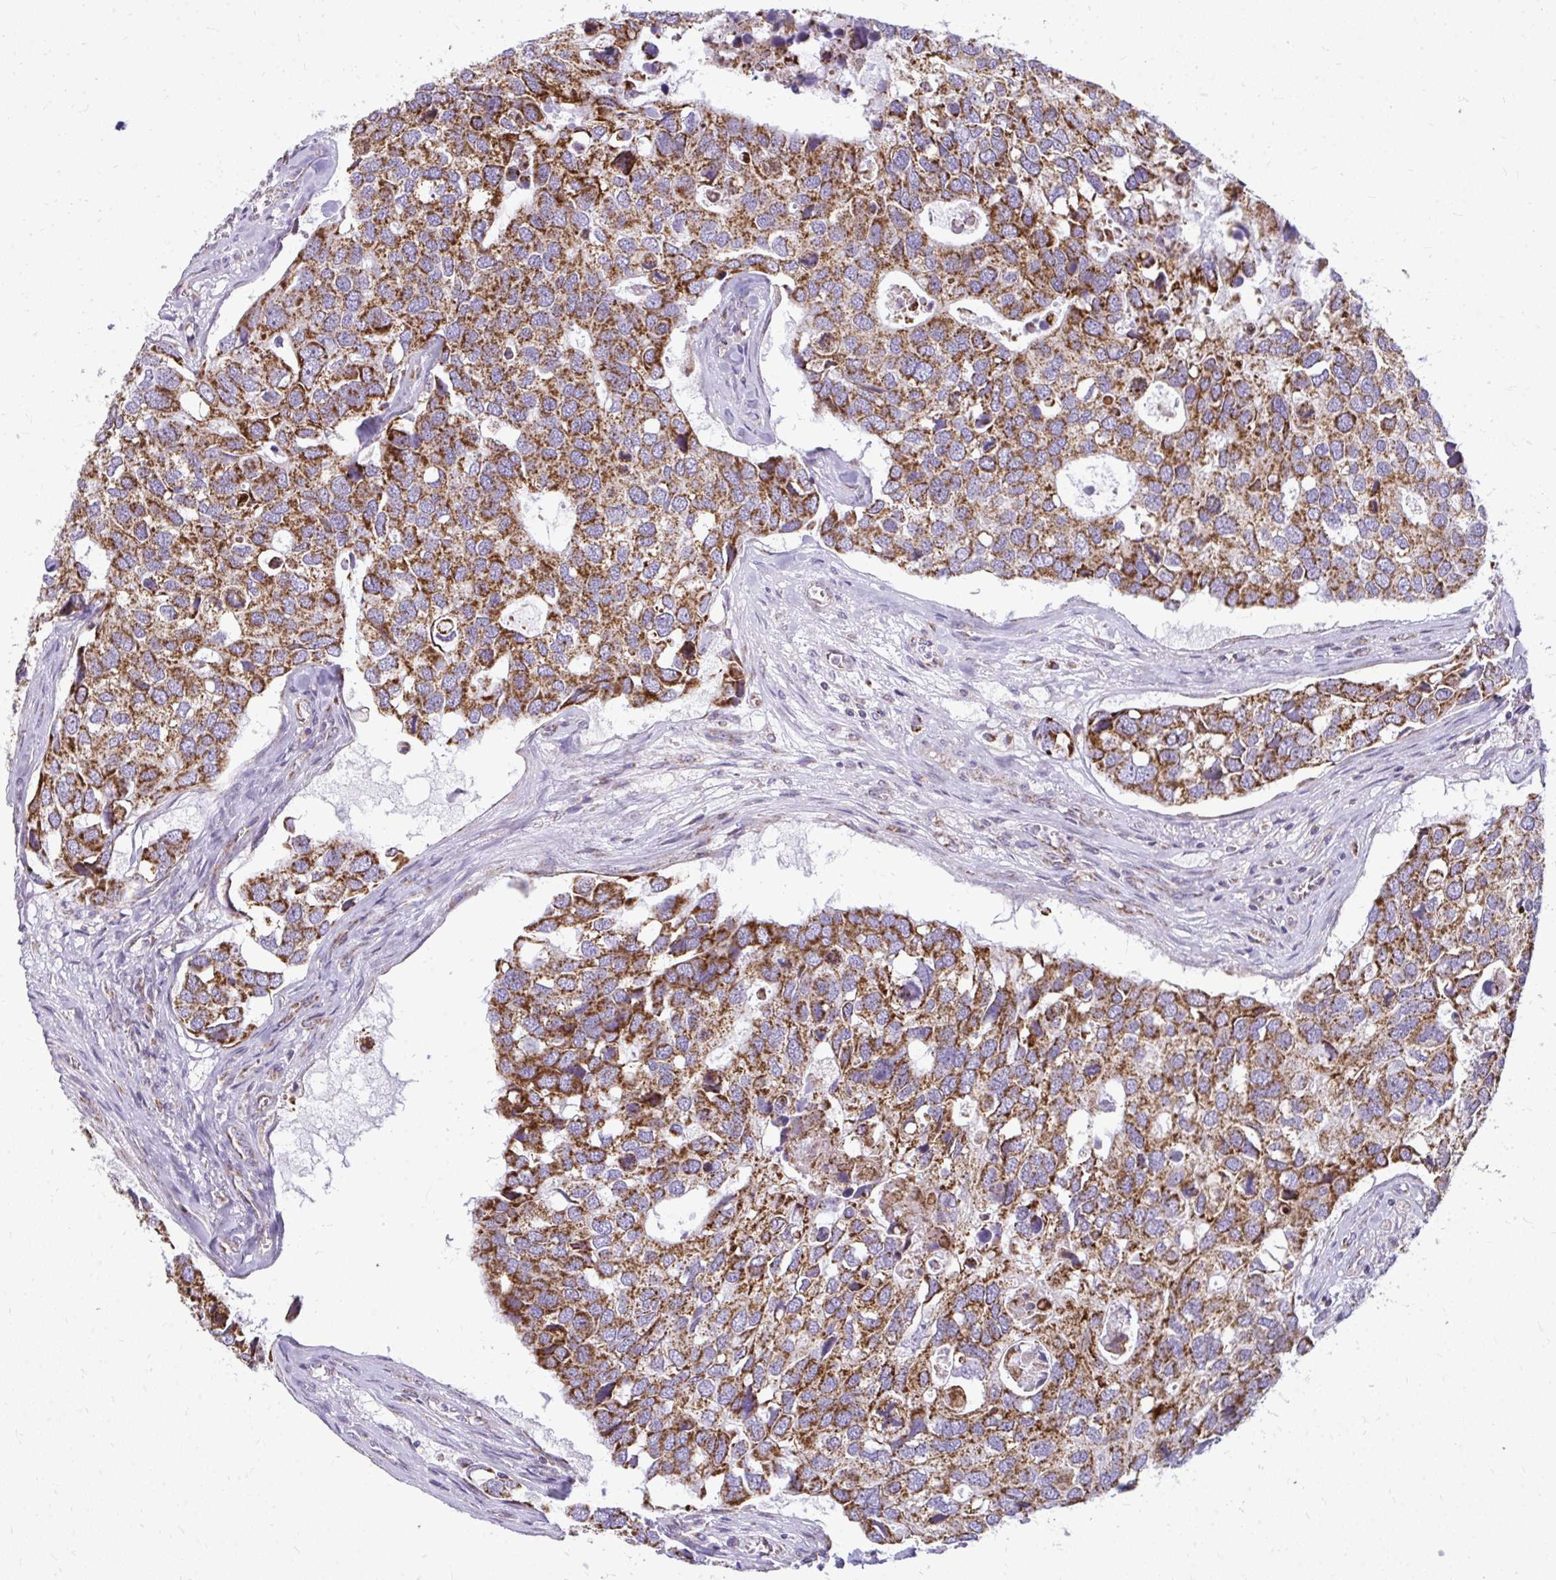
{"staining": {"intensity": "strong", "quantity": ">75%", "location": "cytoplasmic/membranous"}, "tissue": "breast cancer", "cell_type": "Tumor cells", "image_type": "cancer", "snomed": [{"axis": "morphology", "description": "Duct carcinoma"}, {"axis": "topography", "description": "Breast"}], "caption": "IHC (DAB) staining of breast cancer reveals strong cytoplasmic/membranous protein positivity in approximately >75% of tumor cells.", "gene": "IFIT1", "patient": {"sex": "female", "age": 83}}